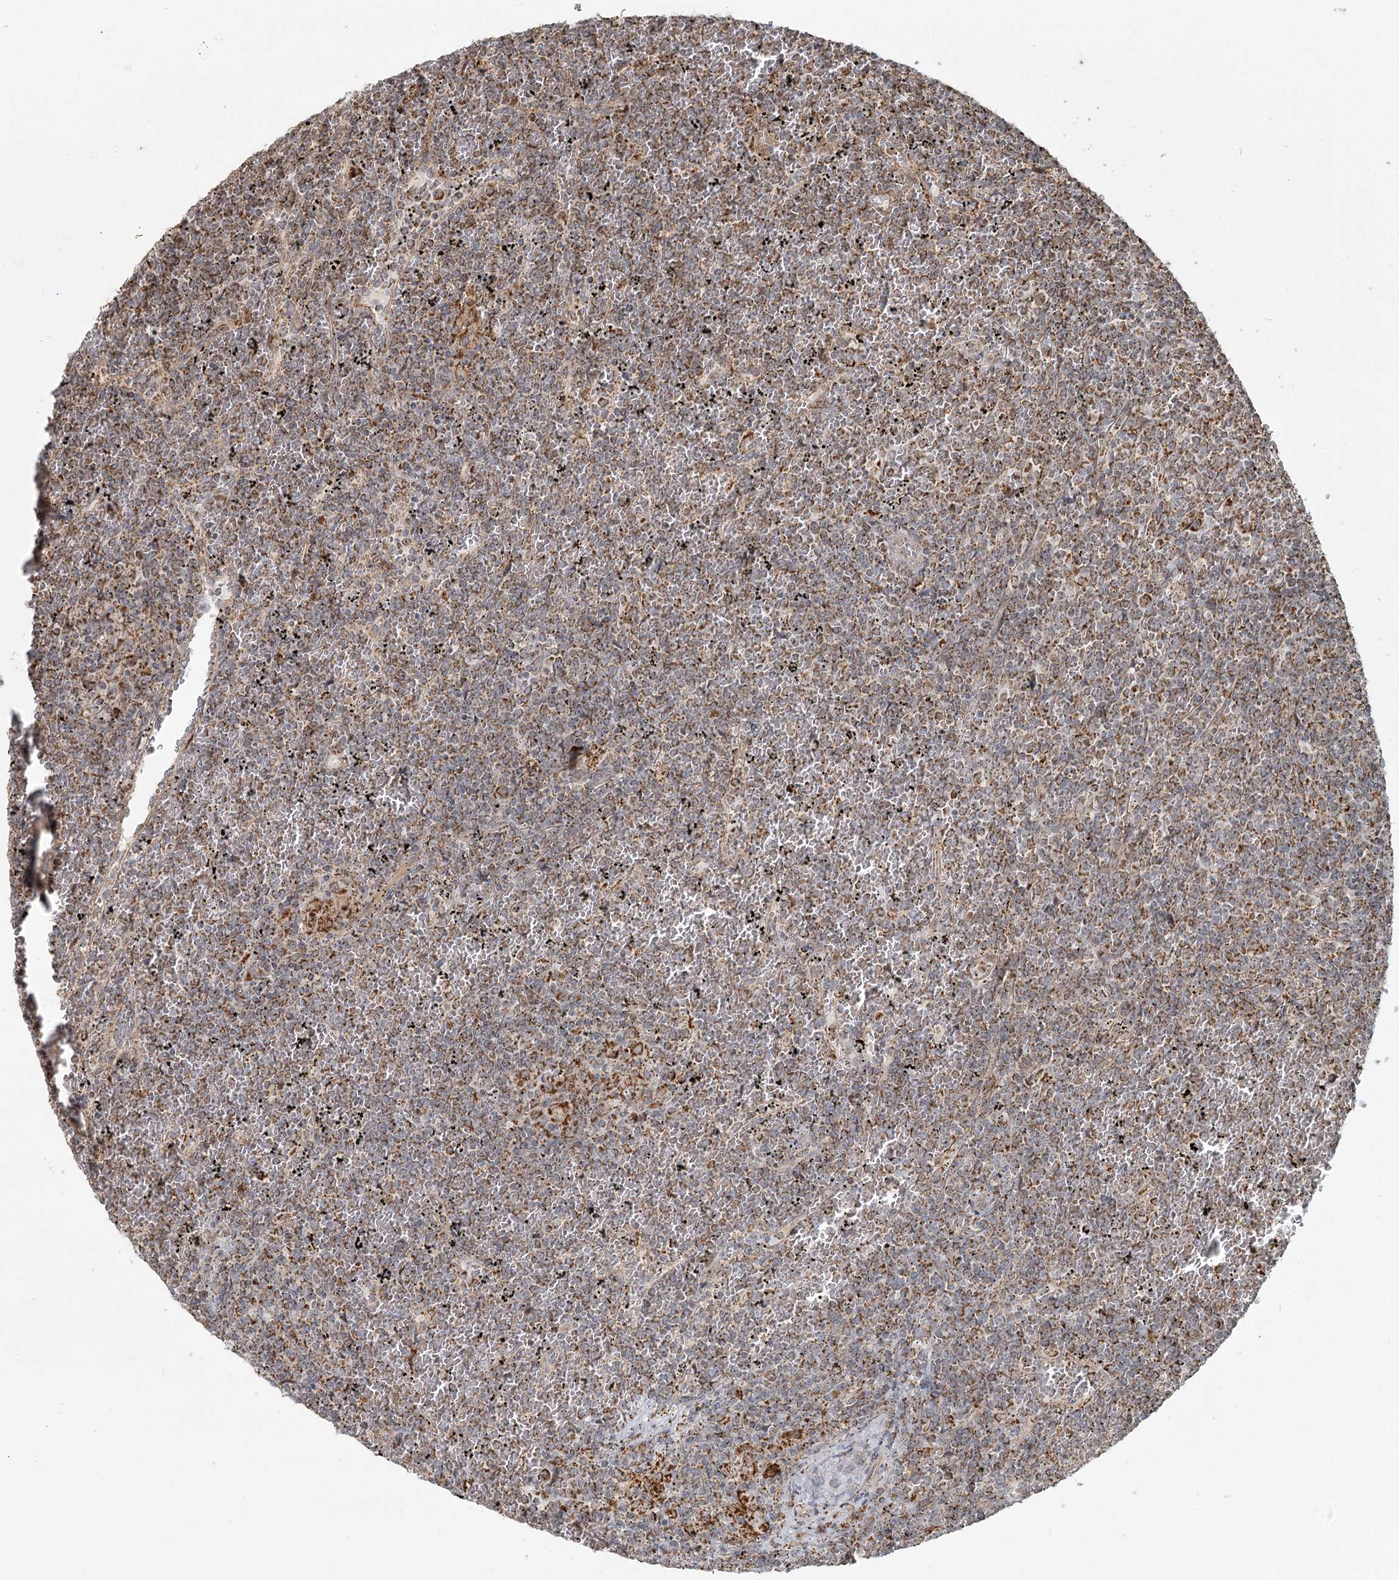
{"staining": {"intensity": "moderate", "quantity": ">75%", "location": "cytoplasmic/membranous"}, "tissue": "lymphoma", "cell_type": "Tumor cells", "image_type": "cancer", "snomed": [{"axis": "morphology", "description": "Malignant lymphoma, non-Hodgkin's type, Low grade"}, {"axis": "topography", "description": "Spleen"}], "caption": "Immunohistochemistry histopathology image of neoplastic tissue: lymphoma stained using immunohistochemistry (IHC) displays medium levels of moderate protein expression localized specifically in the cytoplasmic/membranous of tumor cells, appearing as a cytoplasmic/membranous brown color.", "gene": "LACTB", "patient": {"sex": "female", "age": 19}}